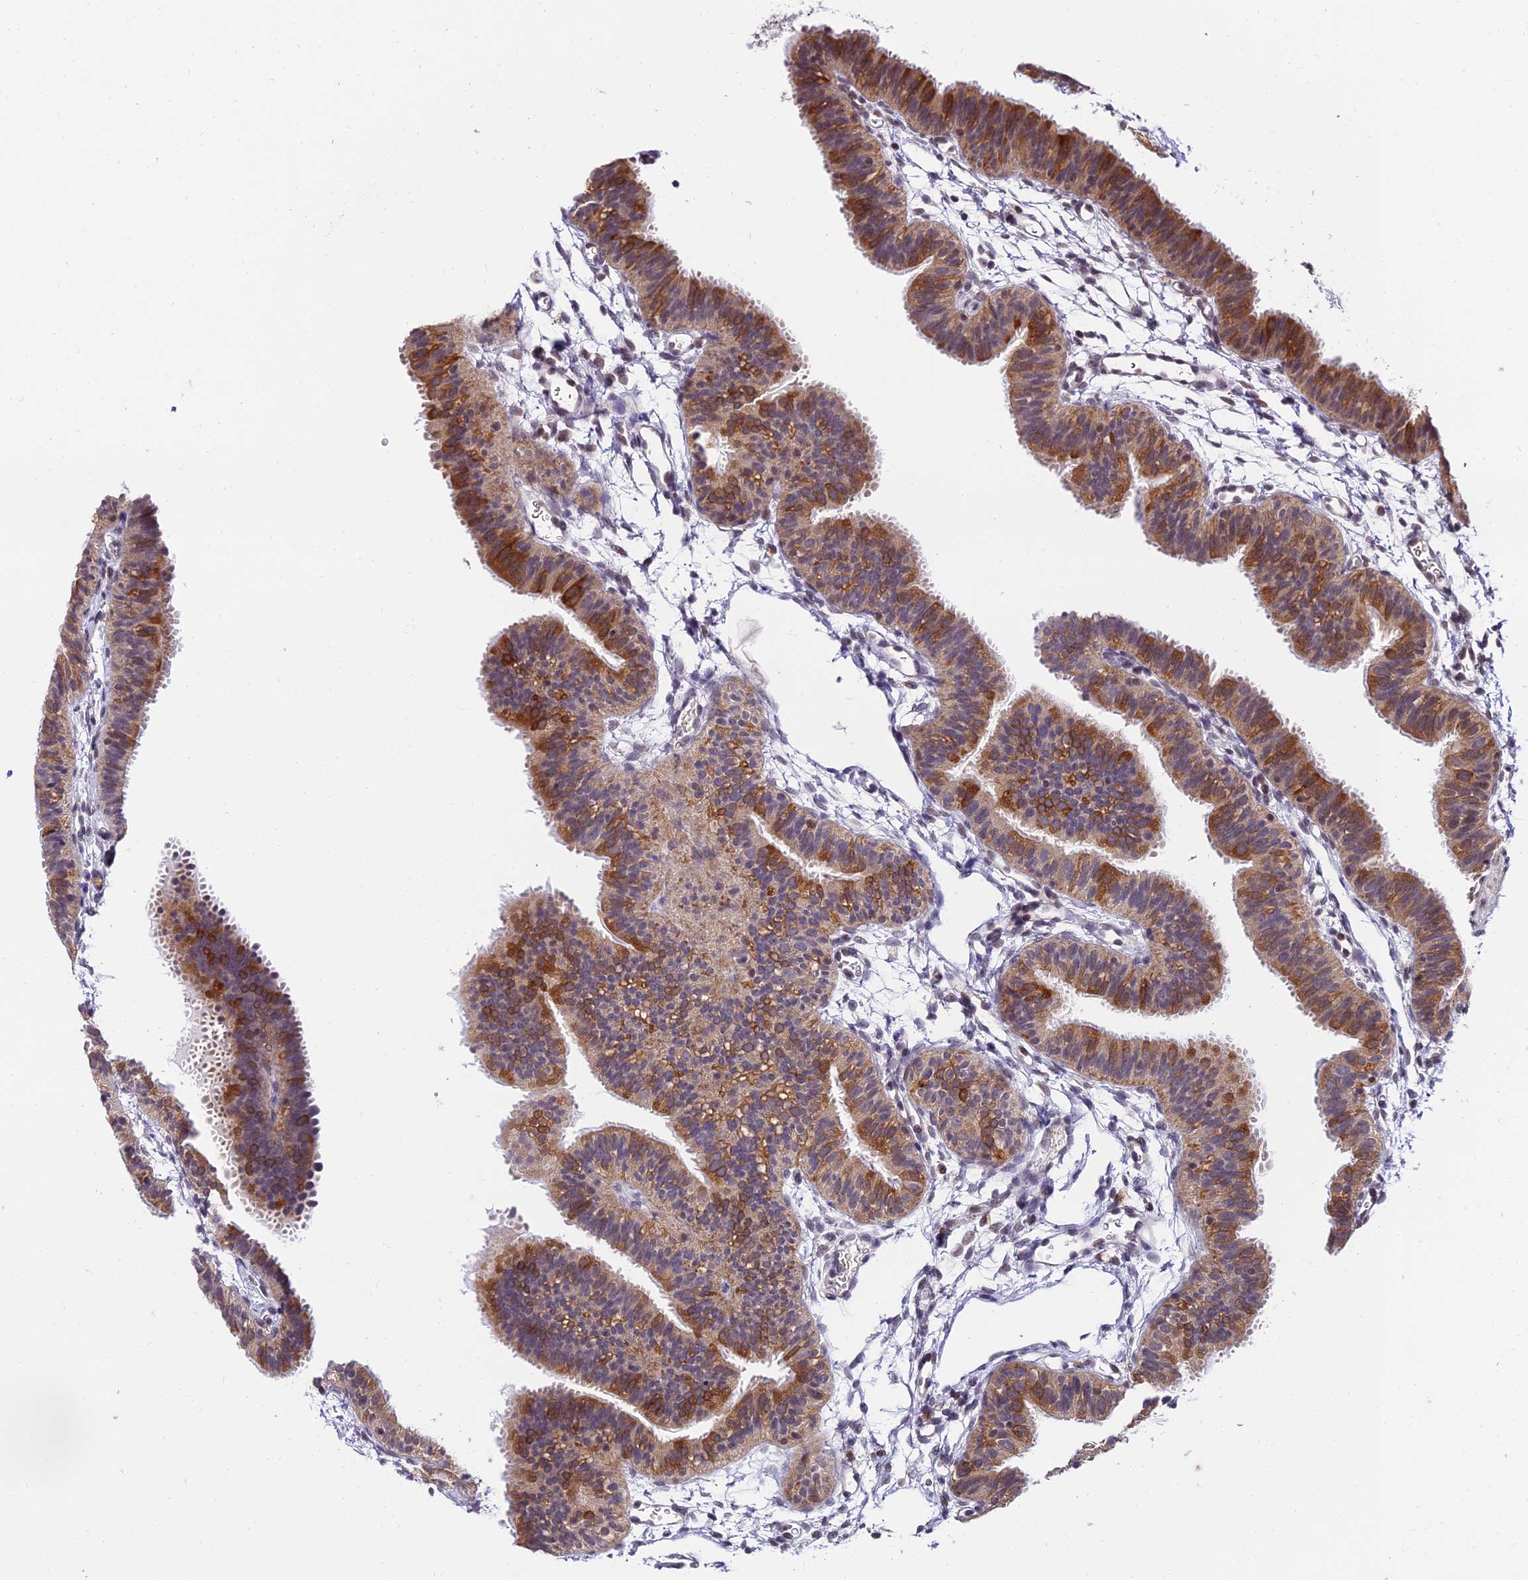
{"staining": {"intensity": "strong", "quantity": ">75%", "location": "cytoplasmic/membranous"}, "tissue": "fallopian tube", "cell_type": "Glandular cells", "image_type": "normal", "snomed": [{"axis": "morphology", "description": "Normal tissue, NOS"}, {"axis": "topography", "description": "Fallopian tube"}], "caption": "IHC of benign human fallopian tube exhibits high levels of strong cytoplasmic/membranous staining in approximately >75% of glandular cells. The protein is shown in brown color, while the nuclei are stained blue.", "gene": "CDNF", "patient": {"sex": "female", "age": 35}}